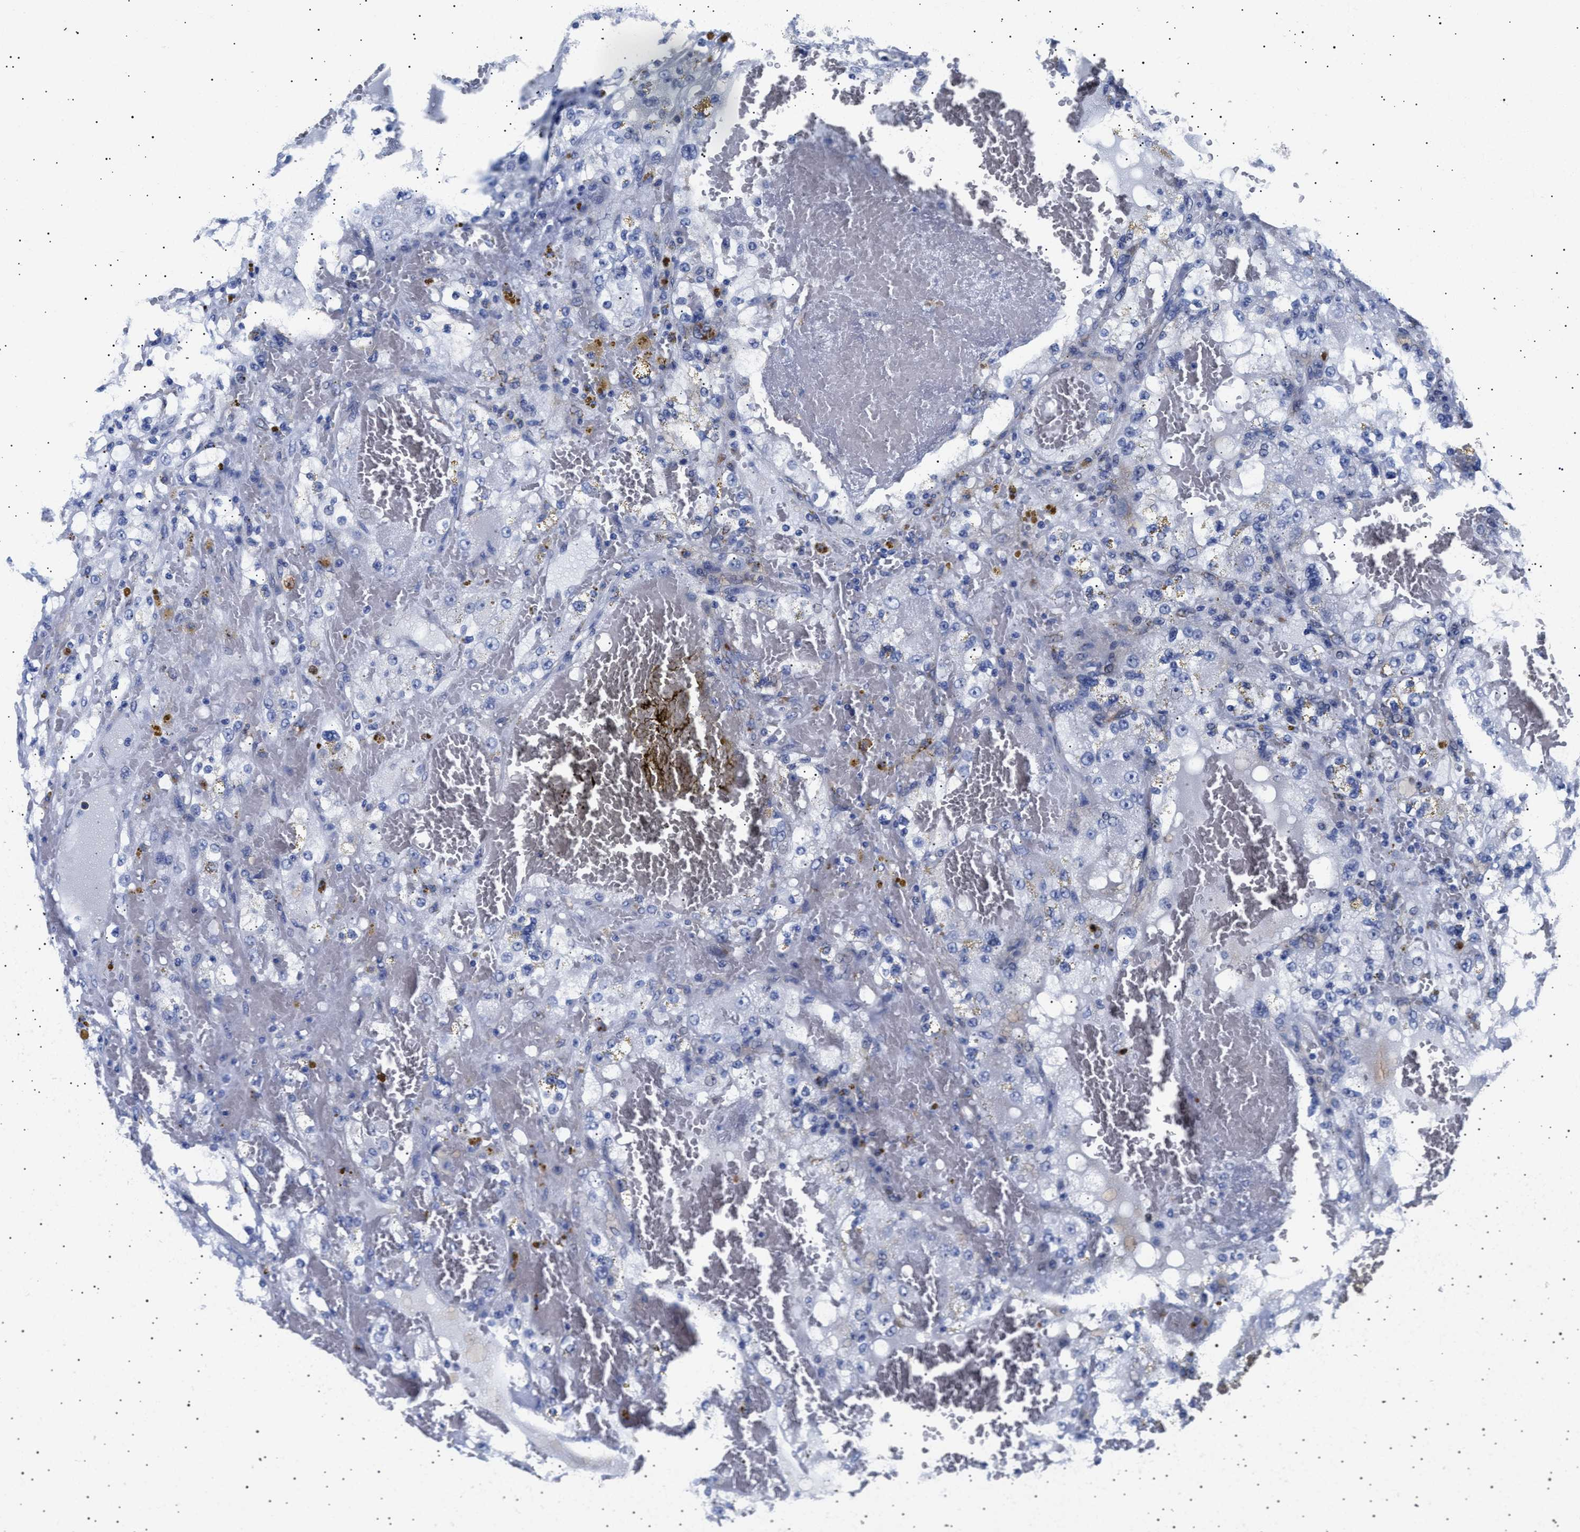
{"staining": {"intensity": "negative", "quantity": "none", "location": "none"}, "tissue": "renal cancer", "cell_type": "Tumor cells", "image_type": "cancer", "snomed": [{"axis": "morphology", "description": "Normal tissue, NOS"}, {"axis": "morphology", "description": "Adenocarcinoma, NOS"}, {"axis": "topography", "description": "Kidney"}], "caption": "The histopathology image demonstrates no significant expression in tumor cells of renal adenocarcinoma.", "gene": "HEMGN", "patient": {"sex": "male", "age": 61}}